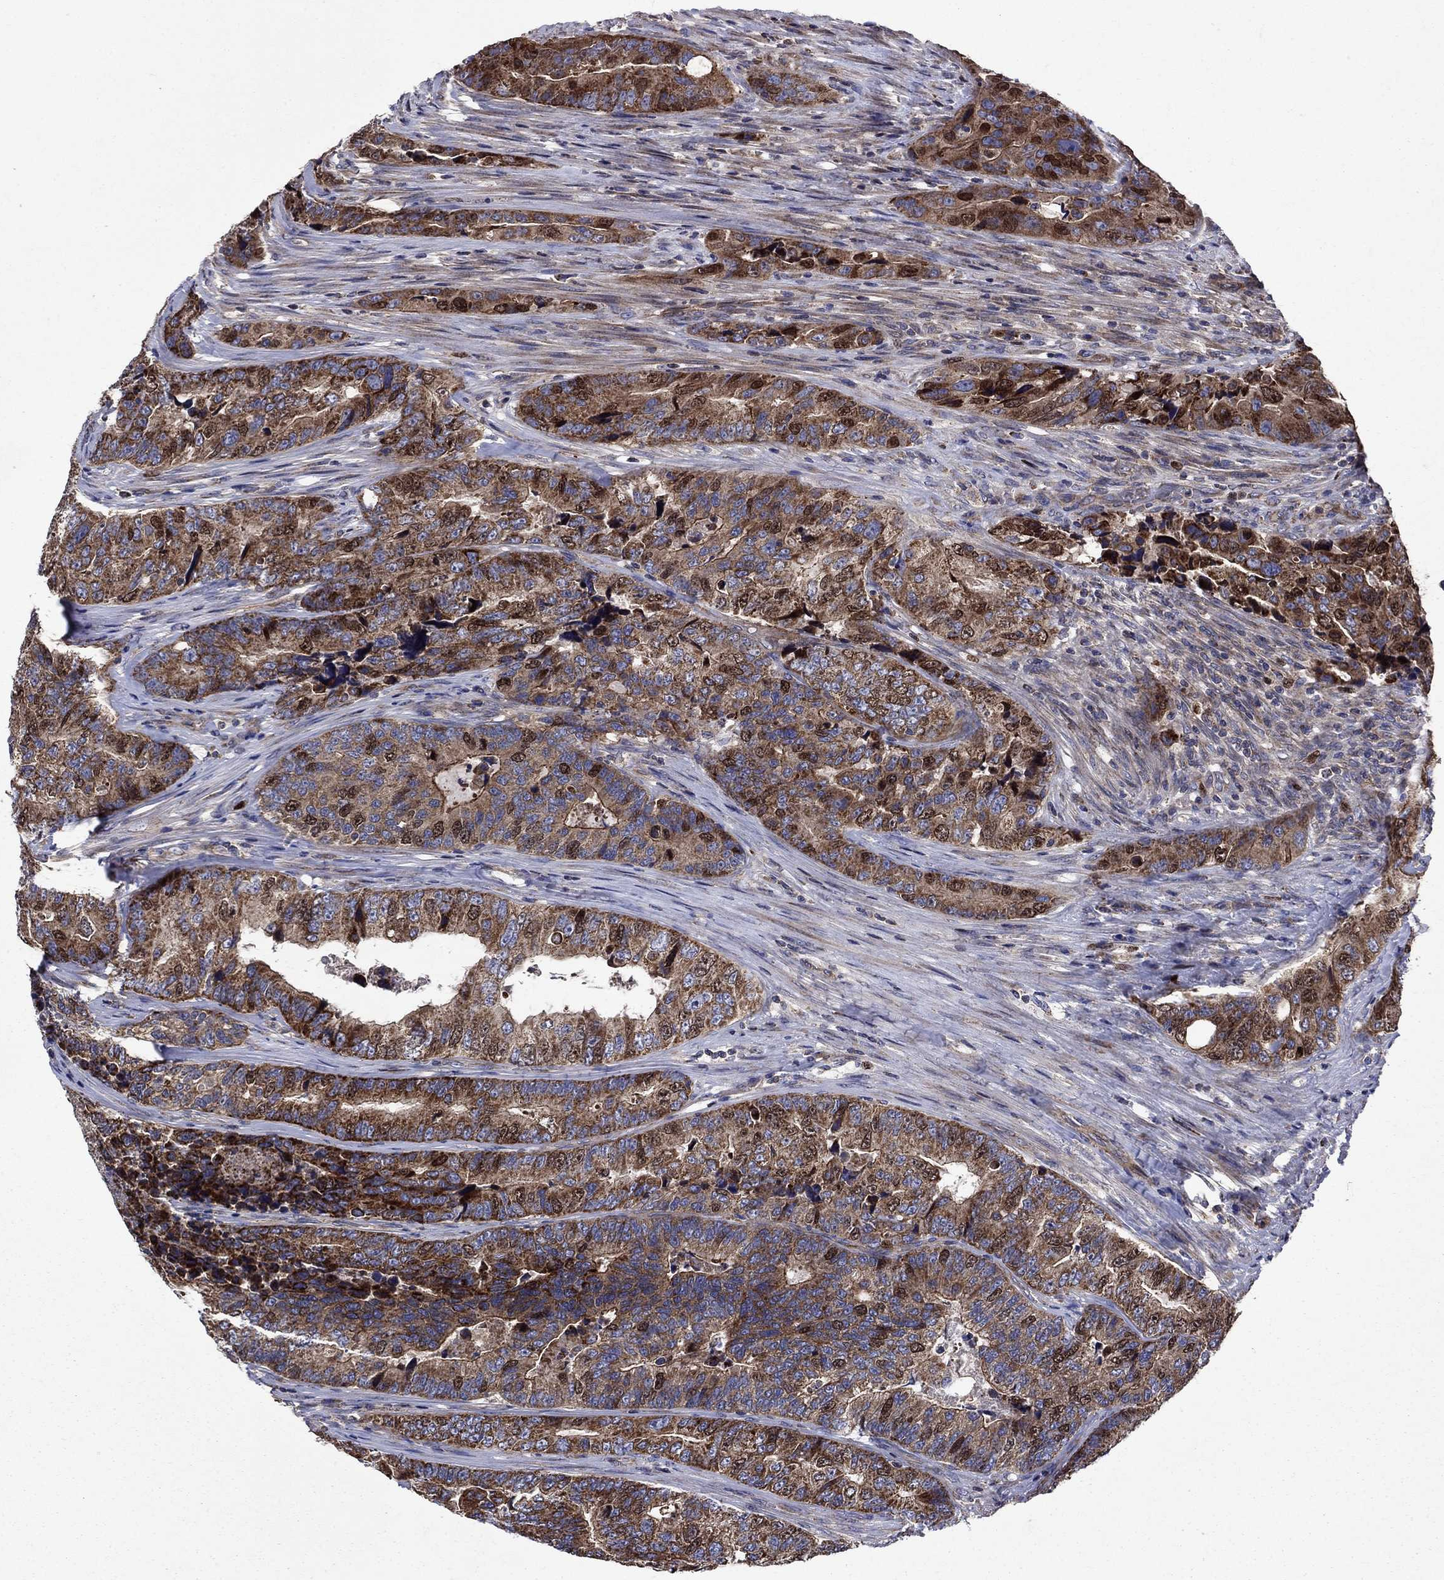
{"staining": {"intensity": "strong", "quantity": "25%-75%", "location": "cytoplasmic/membranous"}, "tissue": "colorectal cancer", "cell_type": "Tumor cells", "image_type": "cancer", "snomed": [{"axis": "morphology", "description": "Adenocarcinoma, NOS"}, {"axis": "topography", "description": "Colon"}], "caption": "A high-resolution histopathology image shows IHC staining of adenocarcinoma (colorectal), which demonstrates strong cytoplasmic/membranous expression in approximately 25%-75% of tumor cells. The staining is performed using DAB brown chromogen to label protein expression. The nuclei are counter-stained blue using hematoxylin.", "gene": "KIF22", "patient": {"sex": "female", "age": 72}}